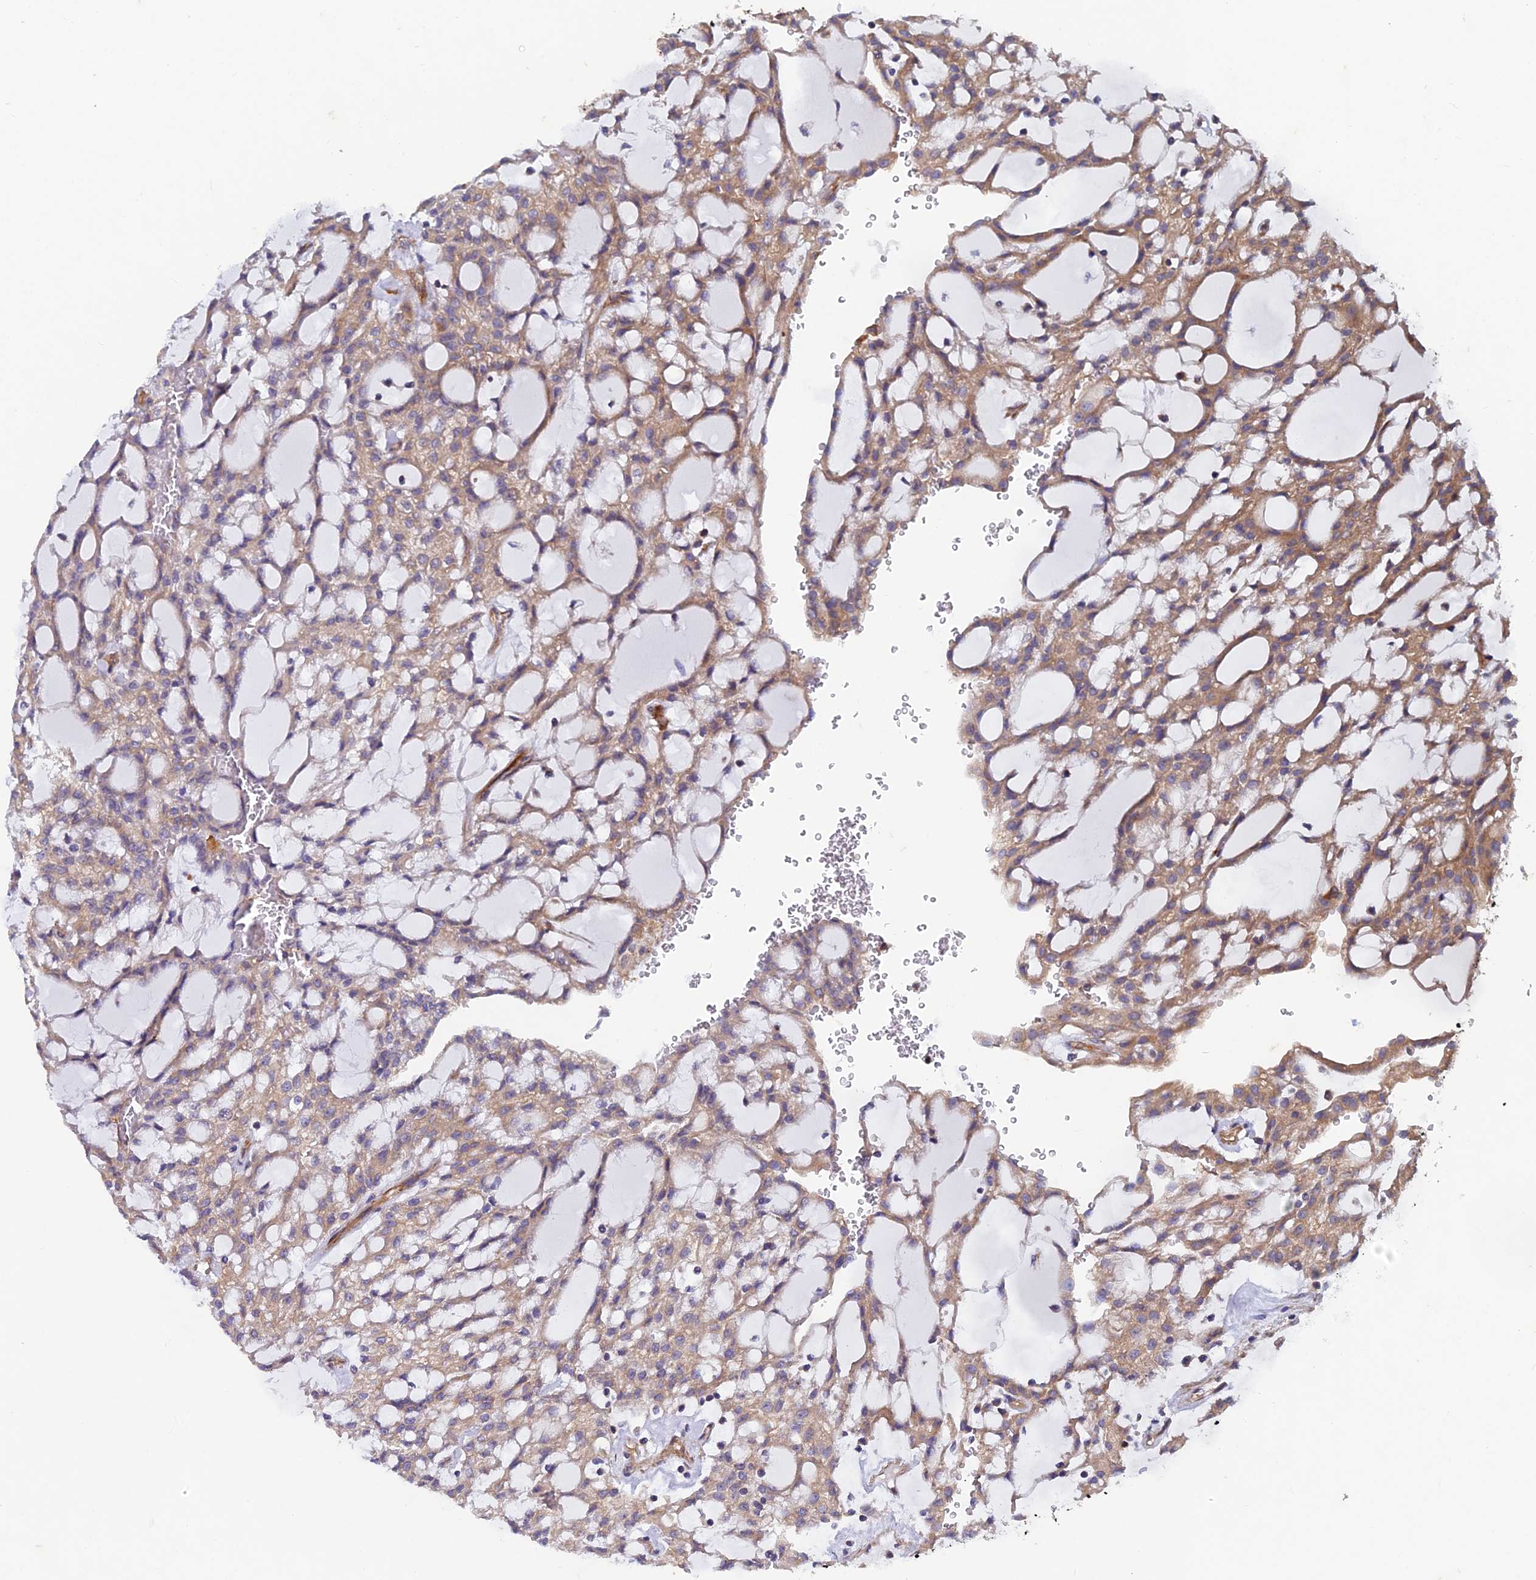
{"staining": {"intensity": "moderate", "quantity": ">75%", "location": "cytoplasmic/membranous"}, "tissue": "renal cancer", "cell_type": "Tumor cells", "image_type": "cancer", "snomed": [{"axis": "morphology", "description": "Adenocarcinoma, NOS"}, {"axis": "topography", "description": "Kidney"}], "caption": "A micrograph of human renal cancer stained for a protein displays moderate cytoplasmic/membranous brown staining in tumor cells.", "gene": "NCAPG", "patient": {"sex": "male", "age": 63}}